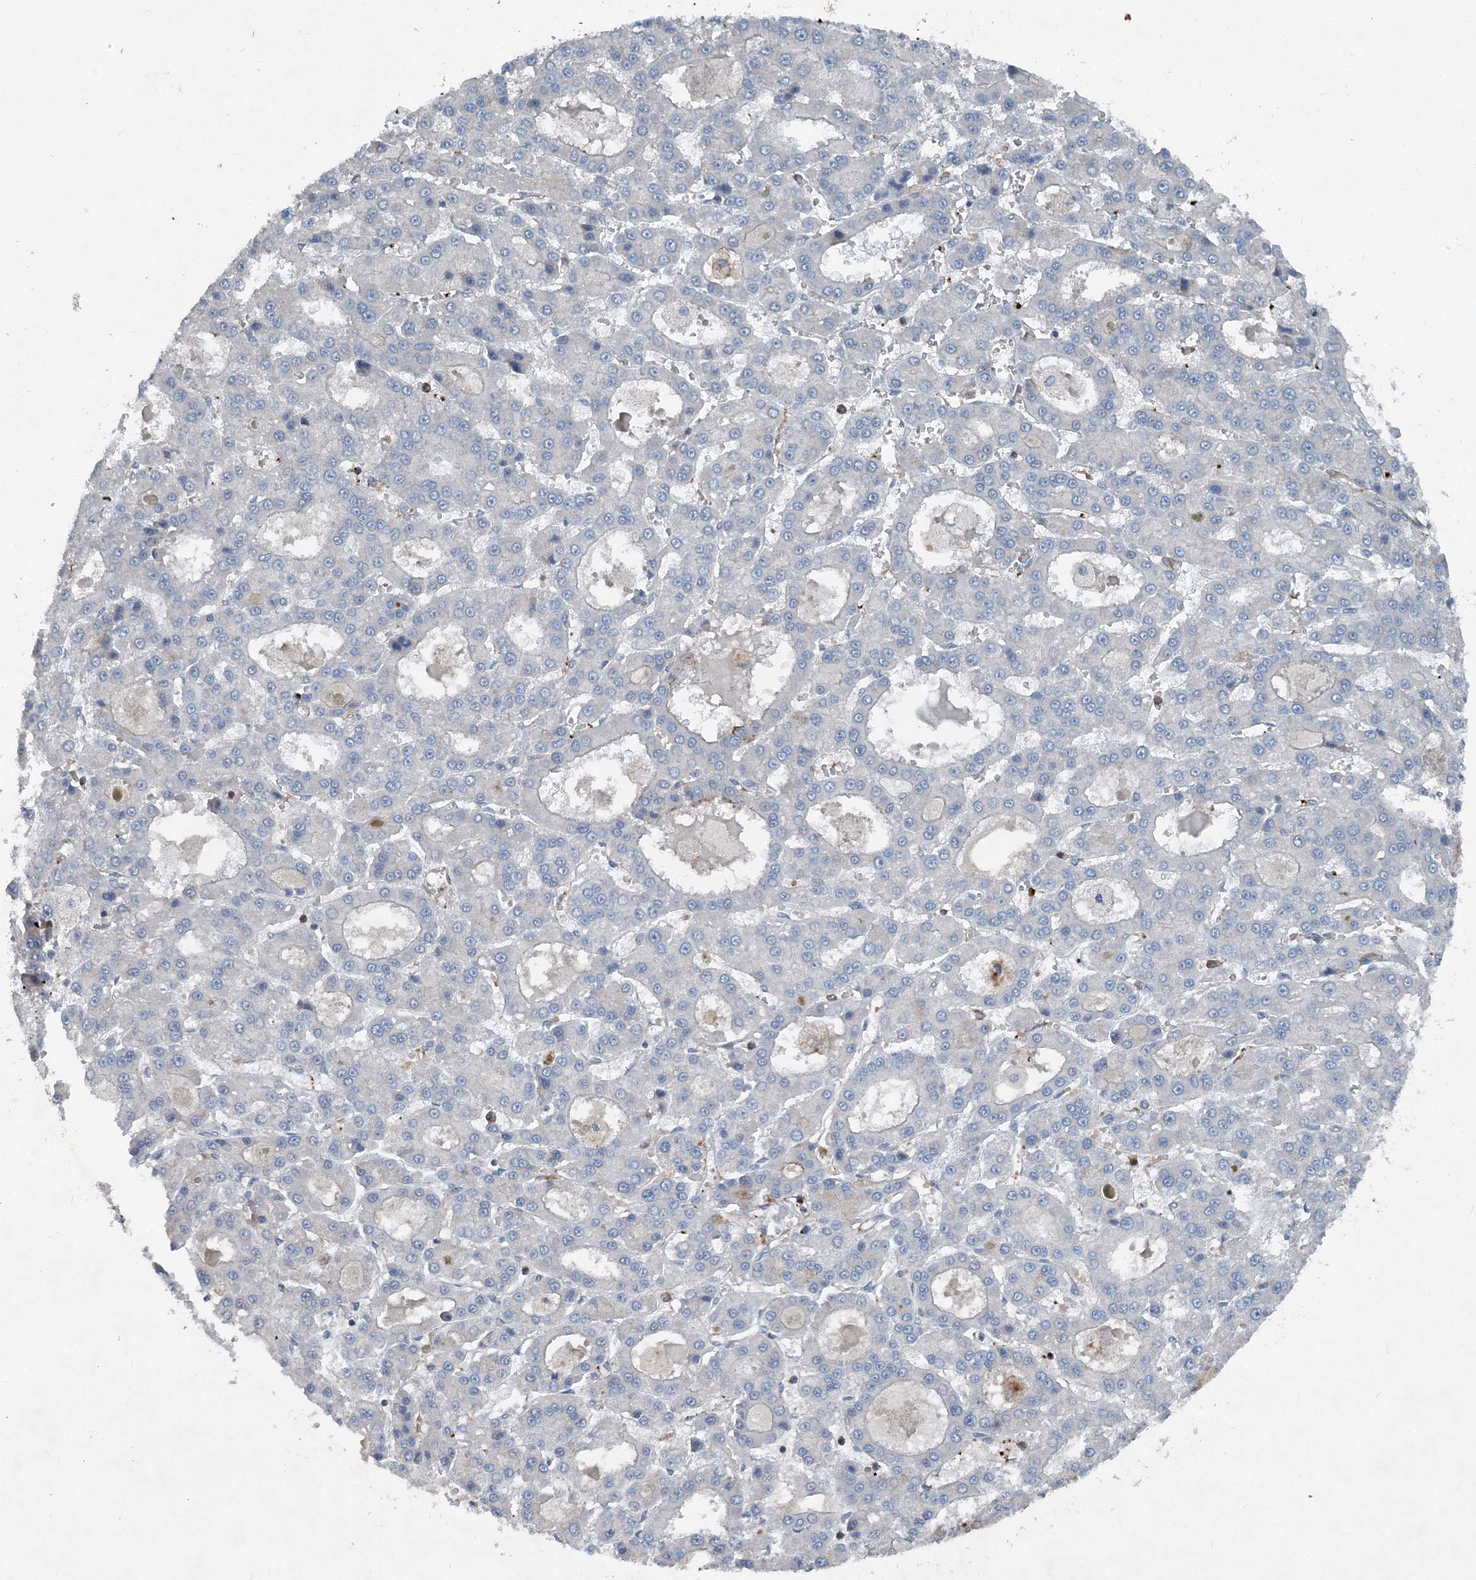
{"staining": {"intensity": "negative", "quantity": "none", "location": "none"}, "tissue": "liver cancer", "cell_type": "Tumor cells", "image_type": "cancer", "snomed": [{"axis": "morphology", "description": "Carcinoma, Hepatocellular, NOS"}, {"axis": "topography", "description": "Liver"}], "caption": "The histopathology image exhibits no significant positivity in tumor cells of liver cancer (hepatocellular carcinoma). (Stains: DAB (3,3'-diaminobenzidine) immunohistochemistry with hematoxylin counter stain, Microscopy: brightfield microscopy at high magnification).", "gene": "DGUOK", "patient": {"sex": "male", "age": 70}}